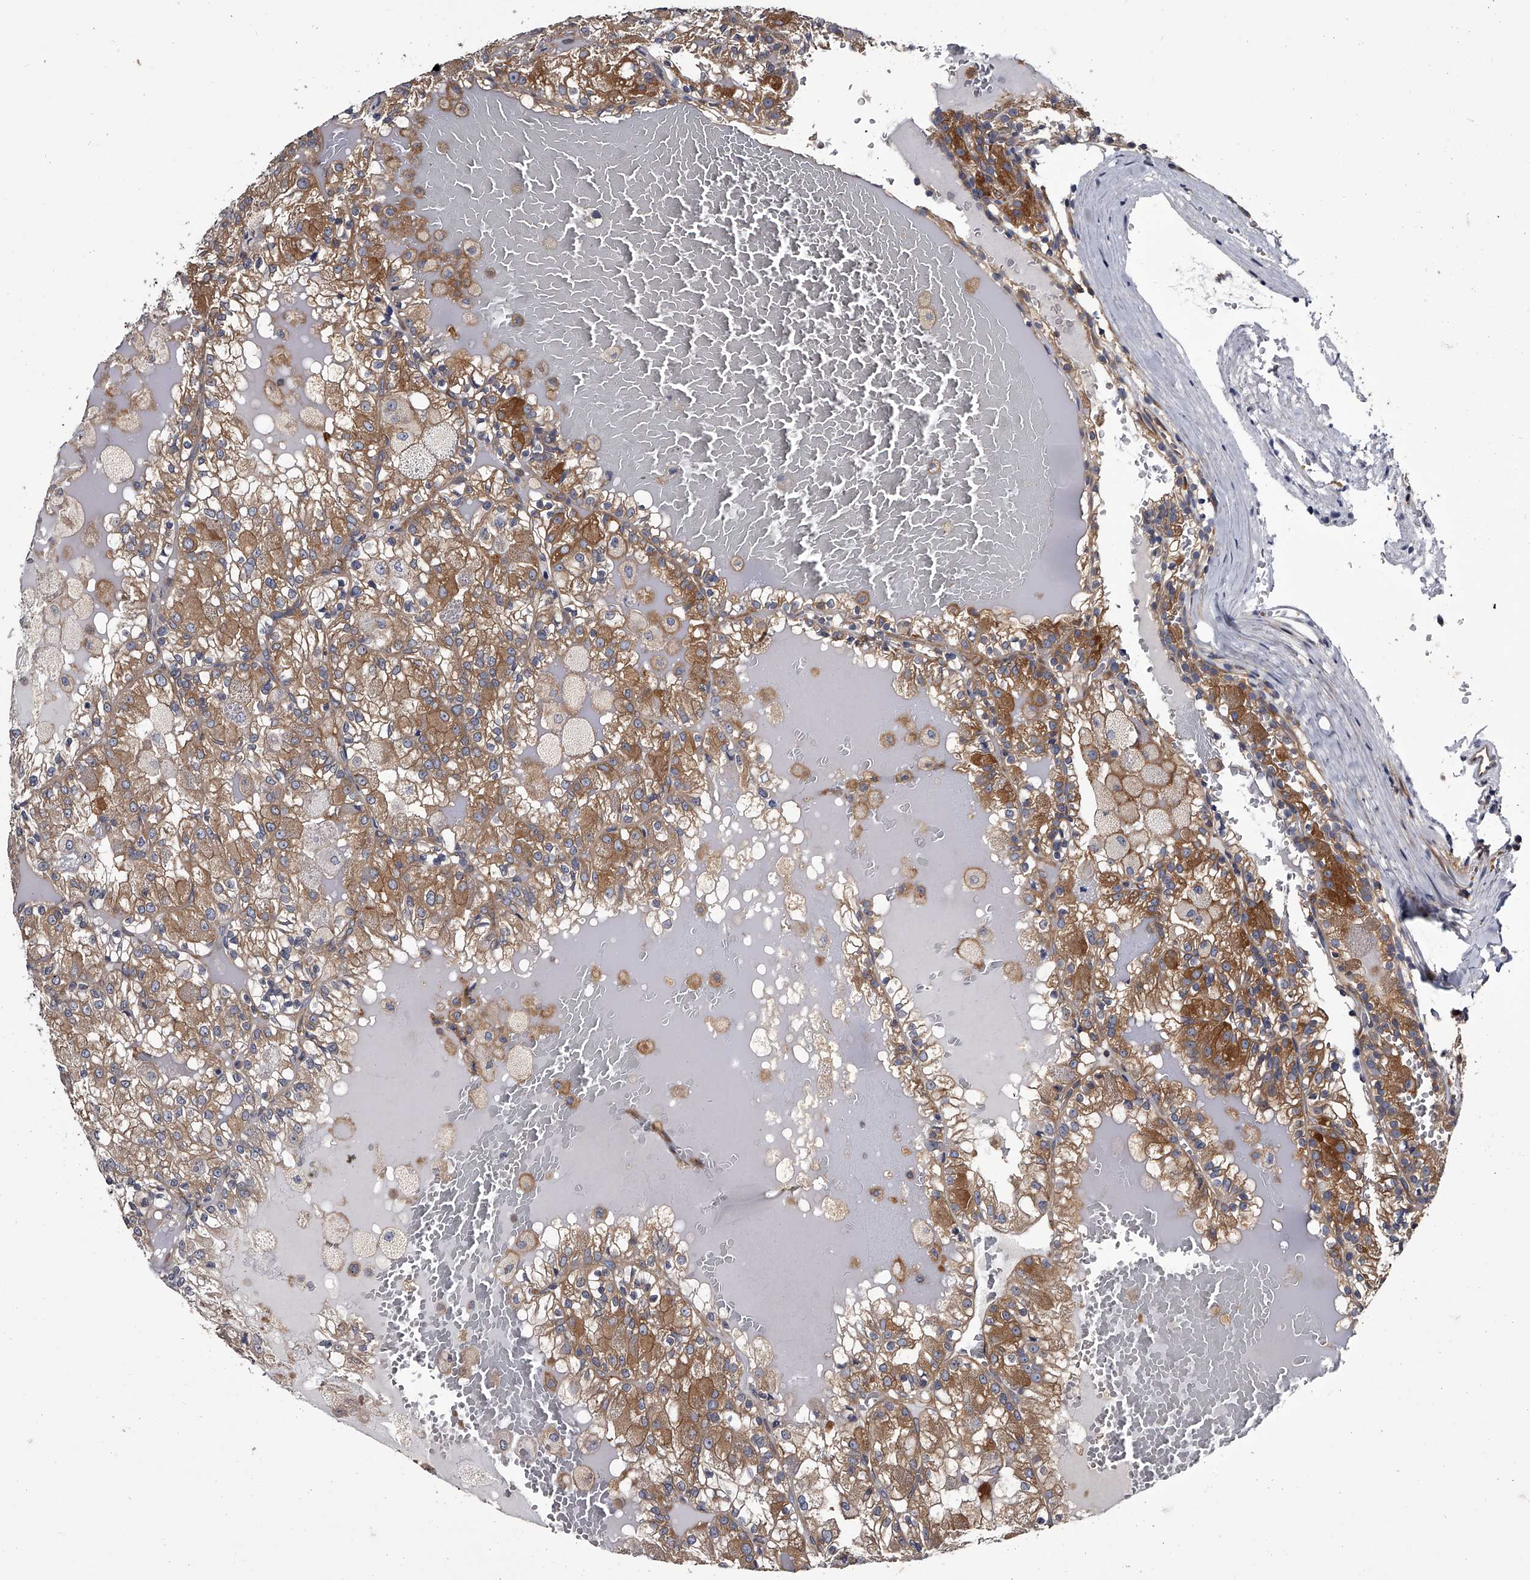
{"staining": {"intensity": "moderate", "quantity": "25%-75%", "location": "cytoplasmic/membranous"}, "tissue": "renal cancer", "cell_type": "Tumor cells", "image_type": "cancer", "snomed": [{"axis": "morphology", "description": "Adenocarcinoma, NOS"}, {"axis": "topography", "description": "Kidney"}], "caption": "This histopathology image reveals immunohistochemistry staining of renal adenocarcinoma, with medium moderate cytoplasmic/membranous positivity in about 25%-75% of tumor cells.", "gene": "GAPVD1", "patient": {"sex": "female", "age": 56}}